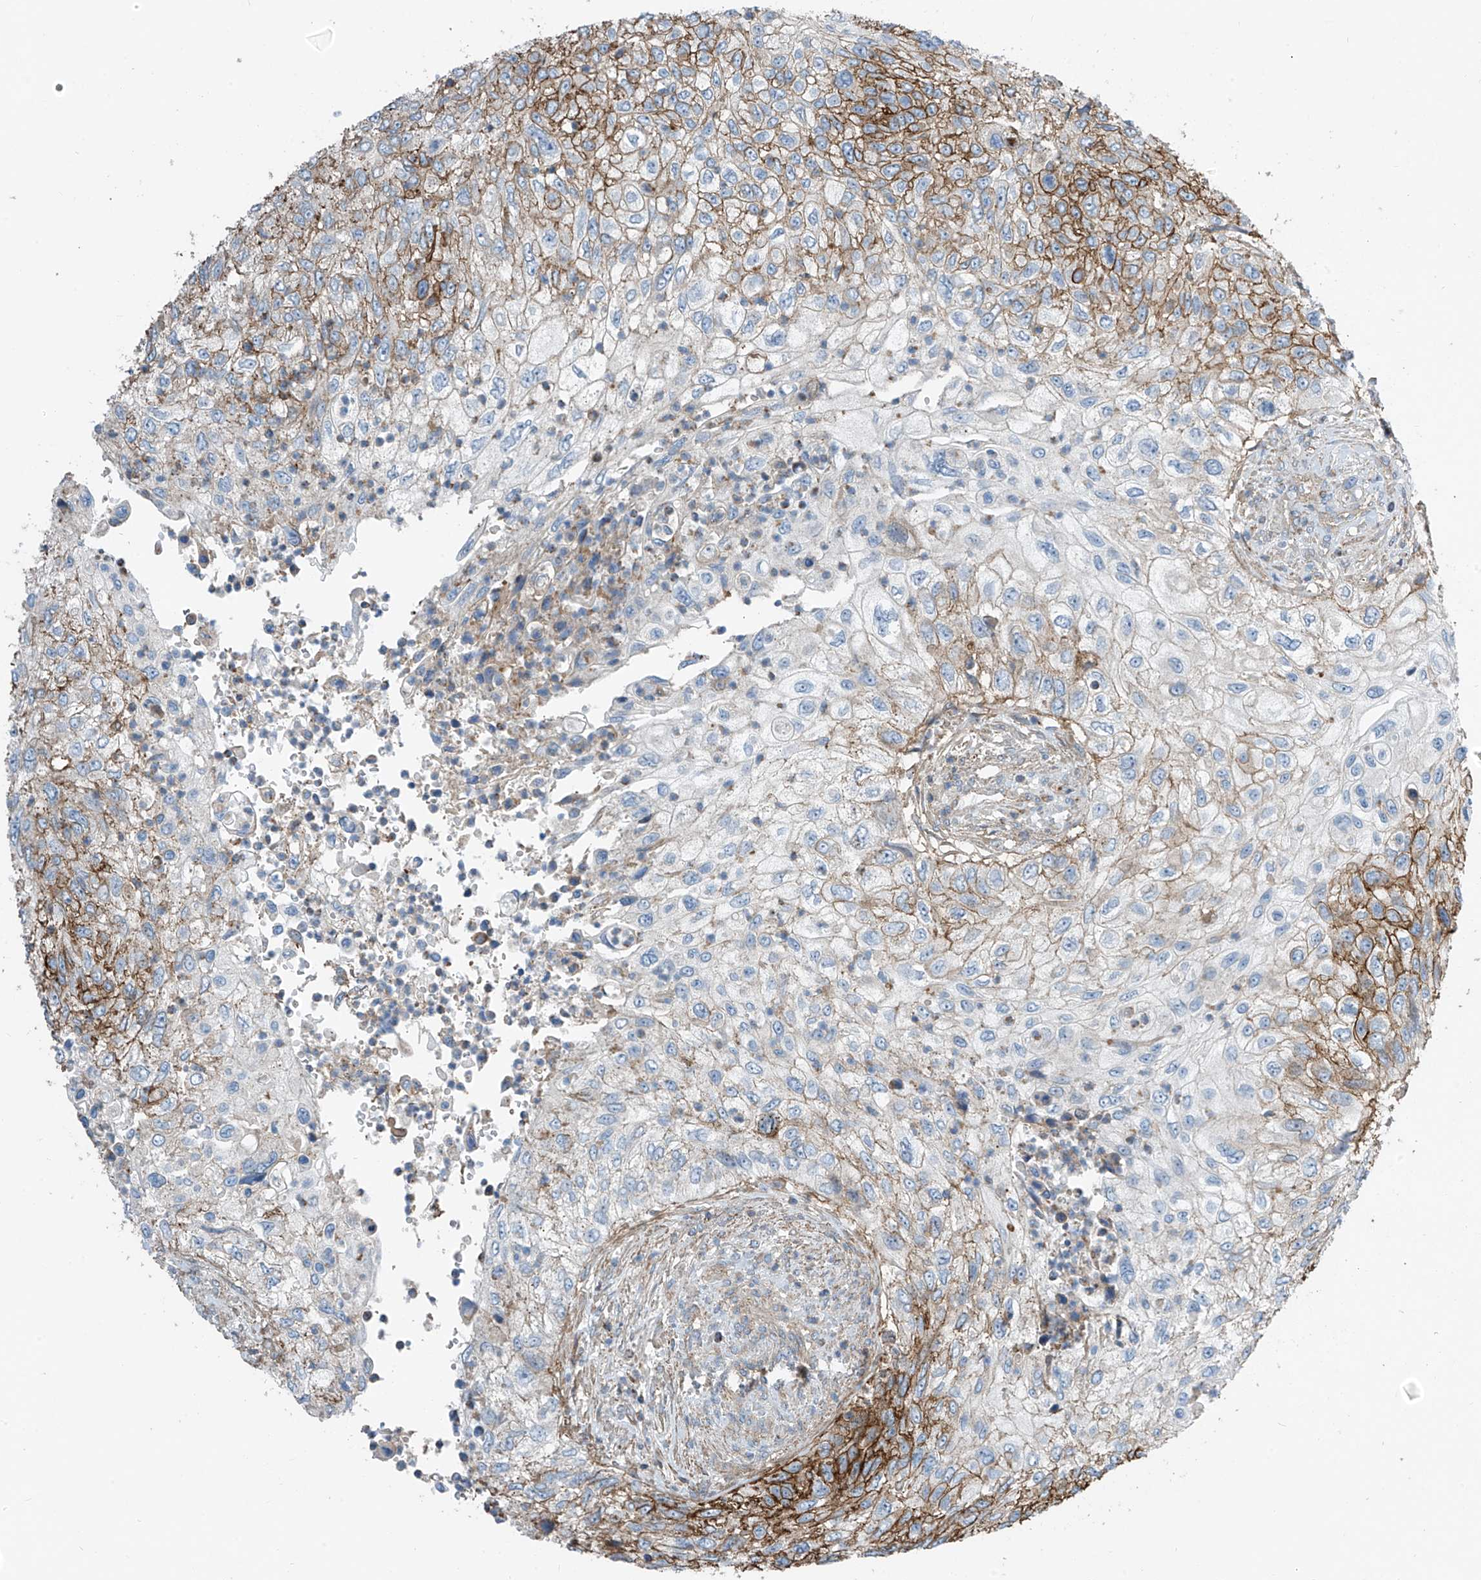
{"staining": {"intensity": "strong", "quantity": "25%-75%", "location": "cytoplasmic/membranous"}, "tissue": "urothelial cancer", "cell_type": "Tumor cells", "image_type": "cancer", "snomed": [{"axis": "morphology", "description": "Urothelial carcinoma, High grade"}, {"axis": "topography", "description": "Urinary bladder"}], "caption": "A histopathology image showing strong cytoplasmic/membranous expression in approximately 25%-75% of tumor cells in urothelial cancer, as visualized by brown immunohistochemical staining.", "gene": "SLC1A5", "patient": {"sex": "female", "age": 60}}